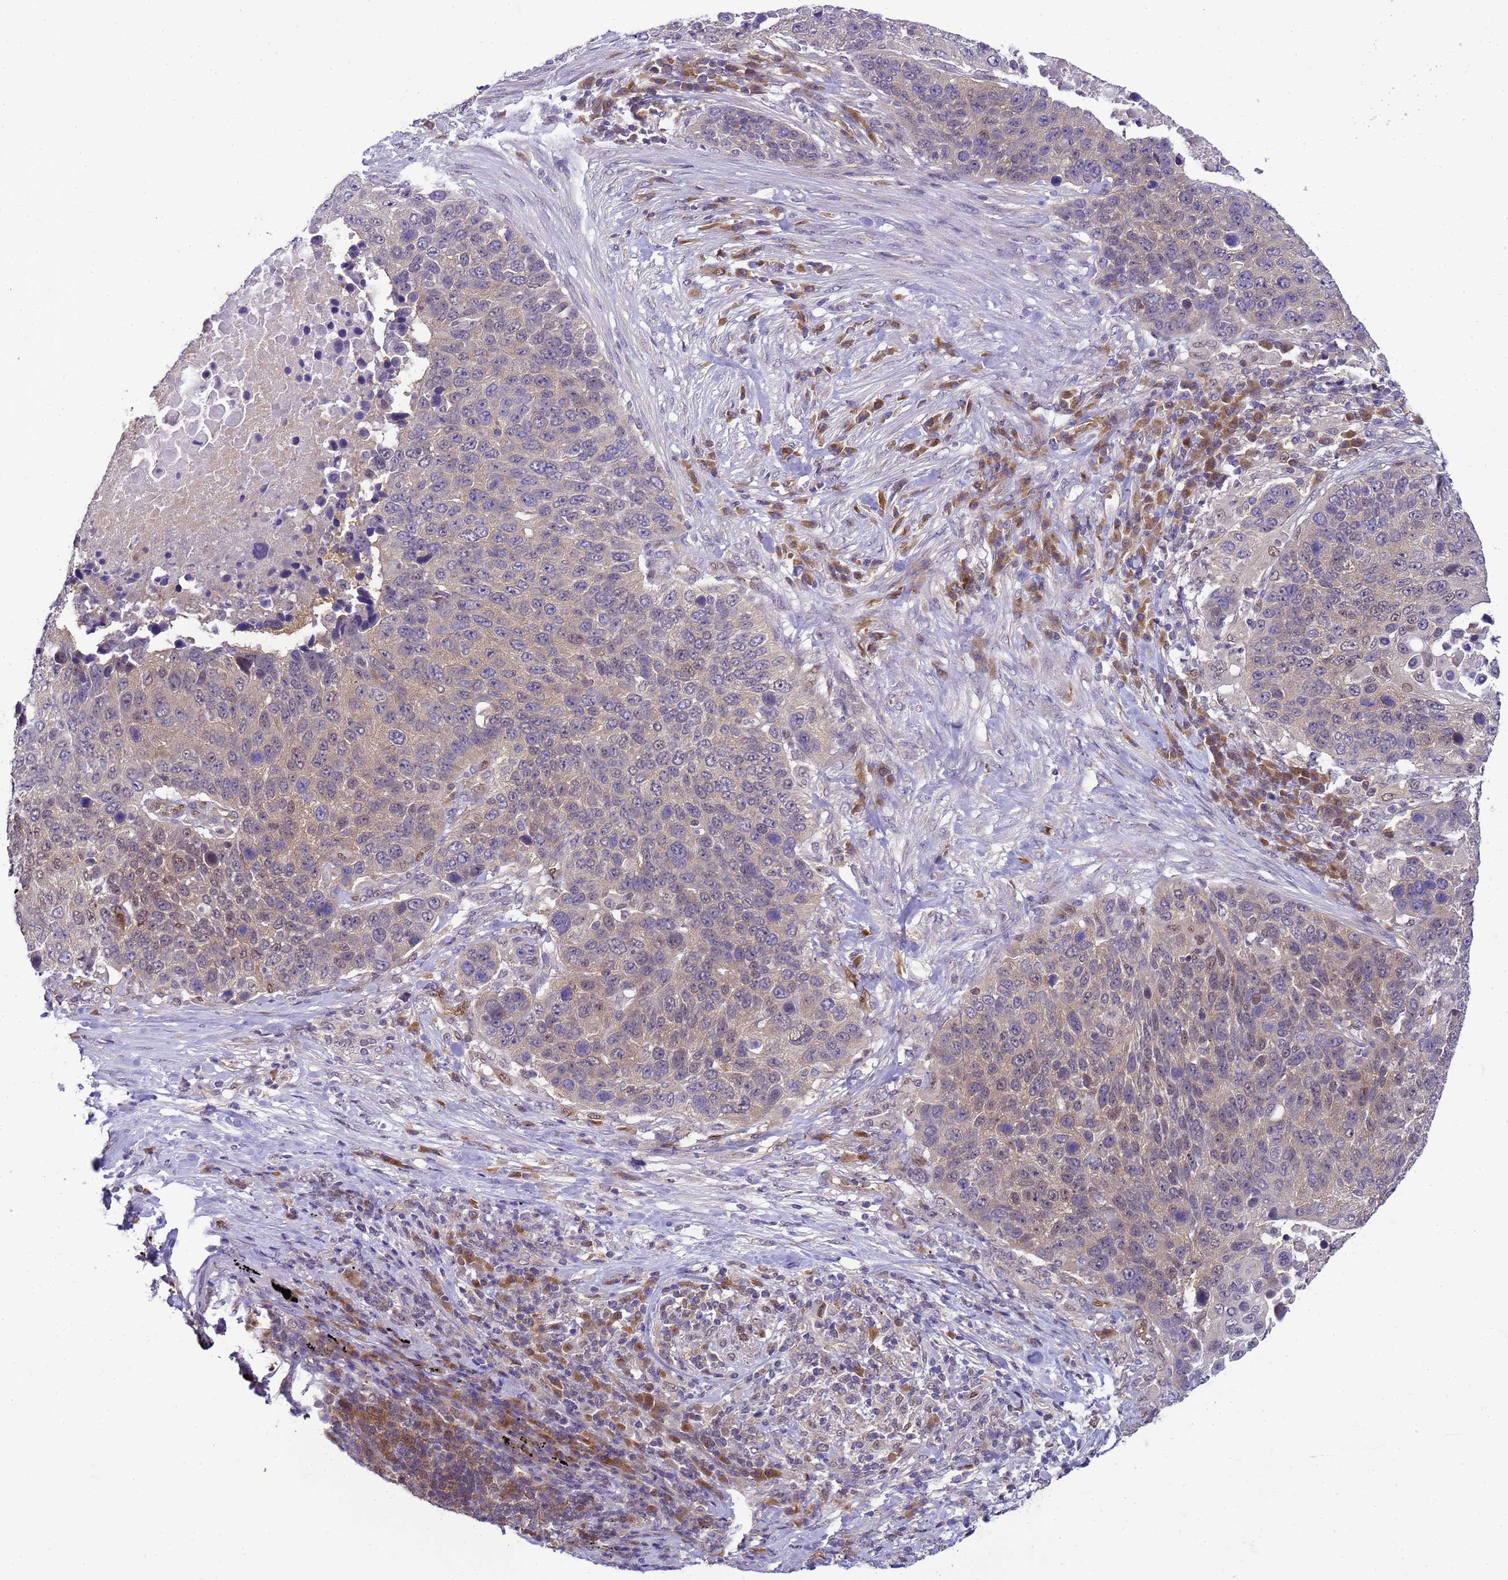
{"staining": {"intensity": "weak", "quantity": "25%-75%", "location": "cytoplasmic/membranous"}, "tissue": "lung cancer", "cell_type": "Tumor cells", "image_type": "cancer", "snomed": [{"axis": "morphology", "description": "Normal tissue, NOS"}, {"axis": "morphology", "description": "Squamous cell carcinoma, NOS"}, {"axis": "topography", "description": "Lymph node"}, {"axis": "topography", "description": "Lung"}], "caption": "Human lung squamous cell carcinoma stained with a brown dye shows weak cytoplasmic/membranous positive expression in approximately 25%-75% of tumor cells.", "gene": "DDI2", "patient": {"sex": "male", "age": 66}}